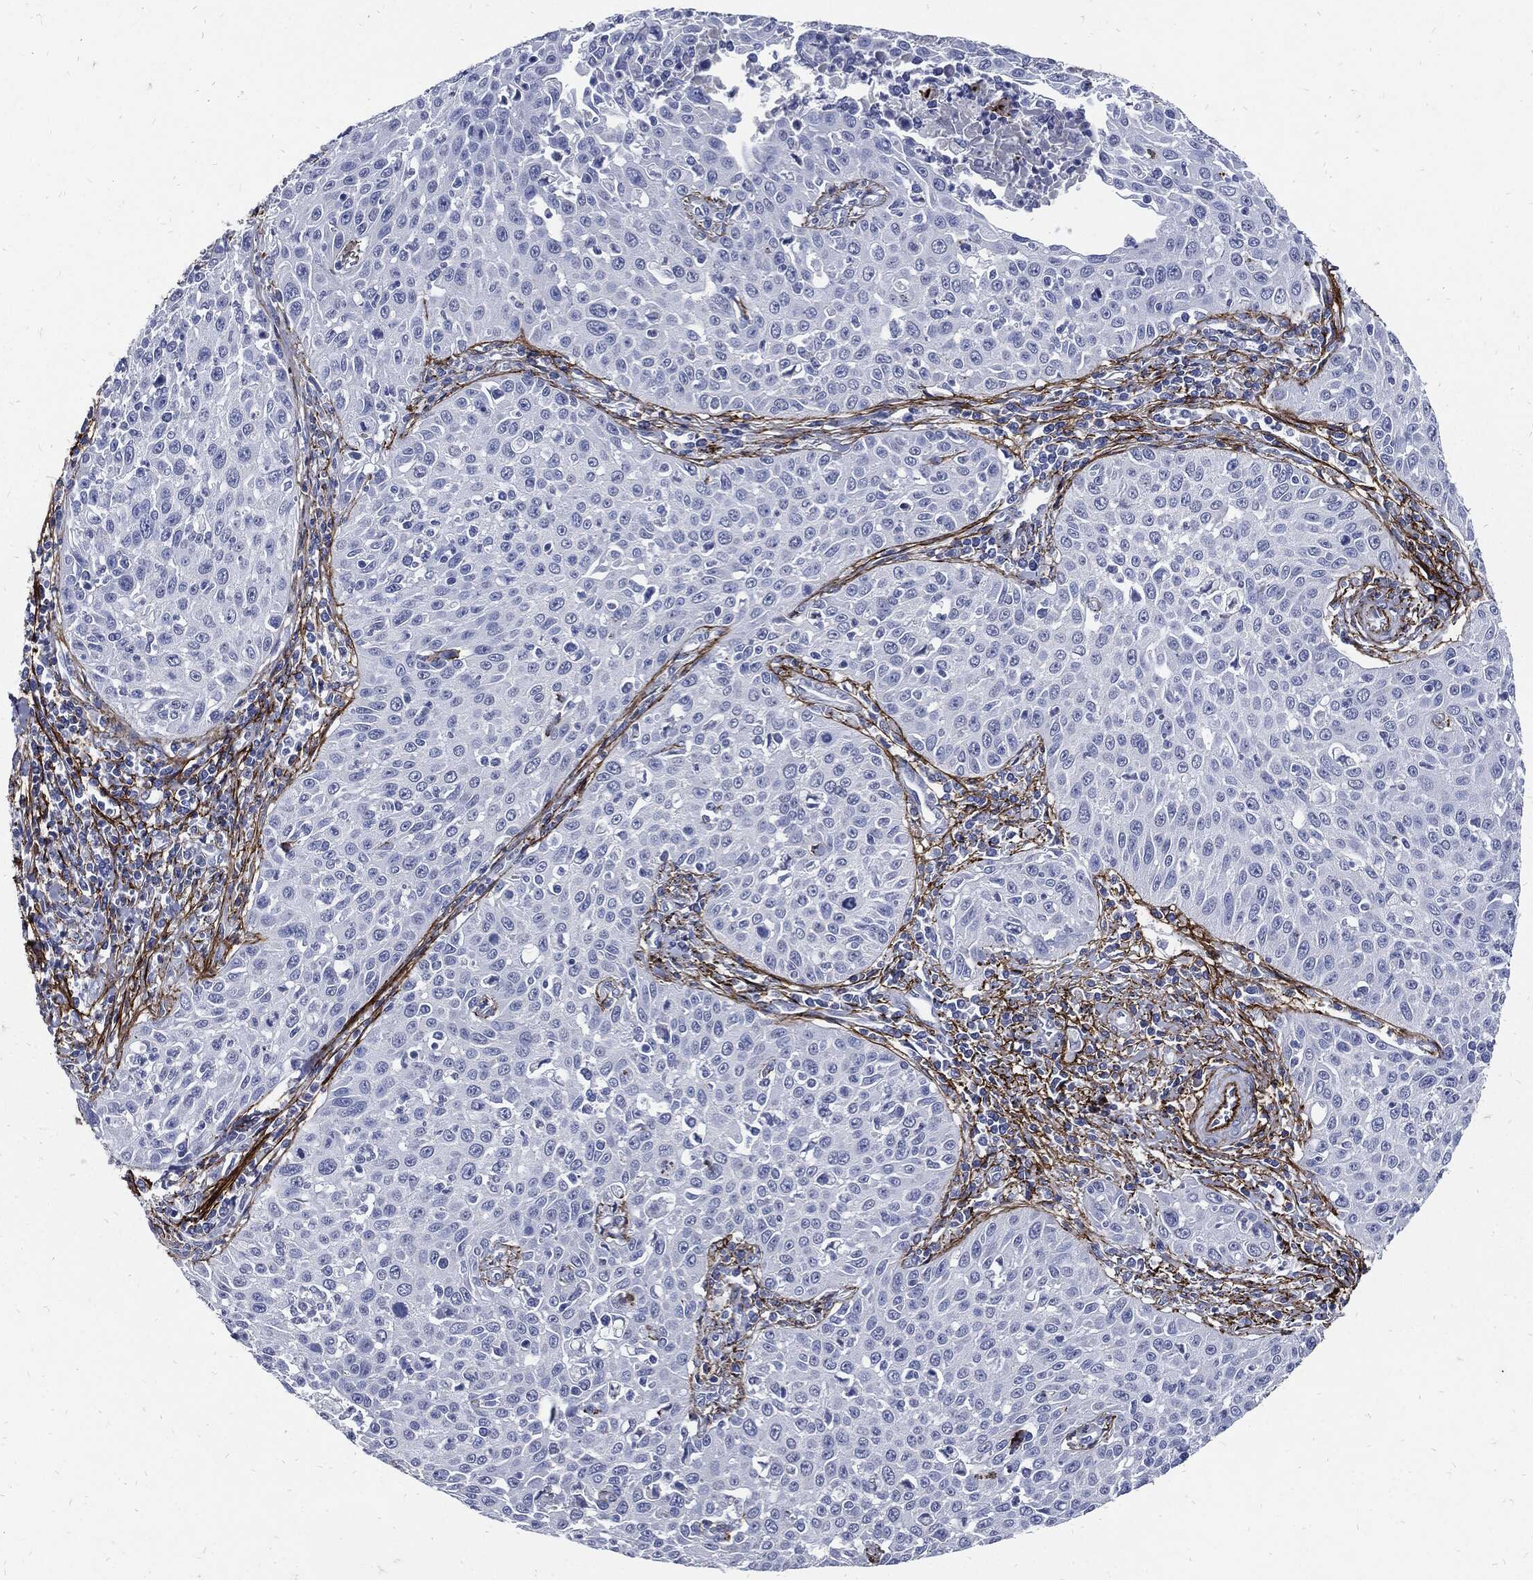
{"staining": {"intensity": "negative", "quantity": "none", "location": "none"}, "tissue": "cervical cancer", "cell_type": "Tumor cells", "image_type": "cancer", "snomed": [{"axis": "morphology", "description": "Squamous cell carcinoma, NOS"}, {"axis": "topography", "description": "Cervix"}], "caption": "The photomicrograph displays no significant expression in tumor cells of cervical cancer.", "gene": "FBN1", "patient": {"sex": "female", "age": 26}}